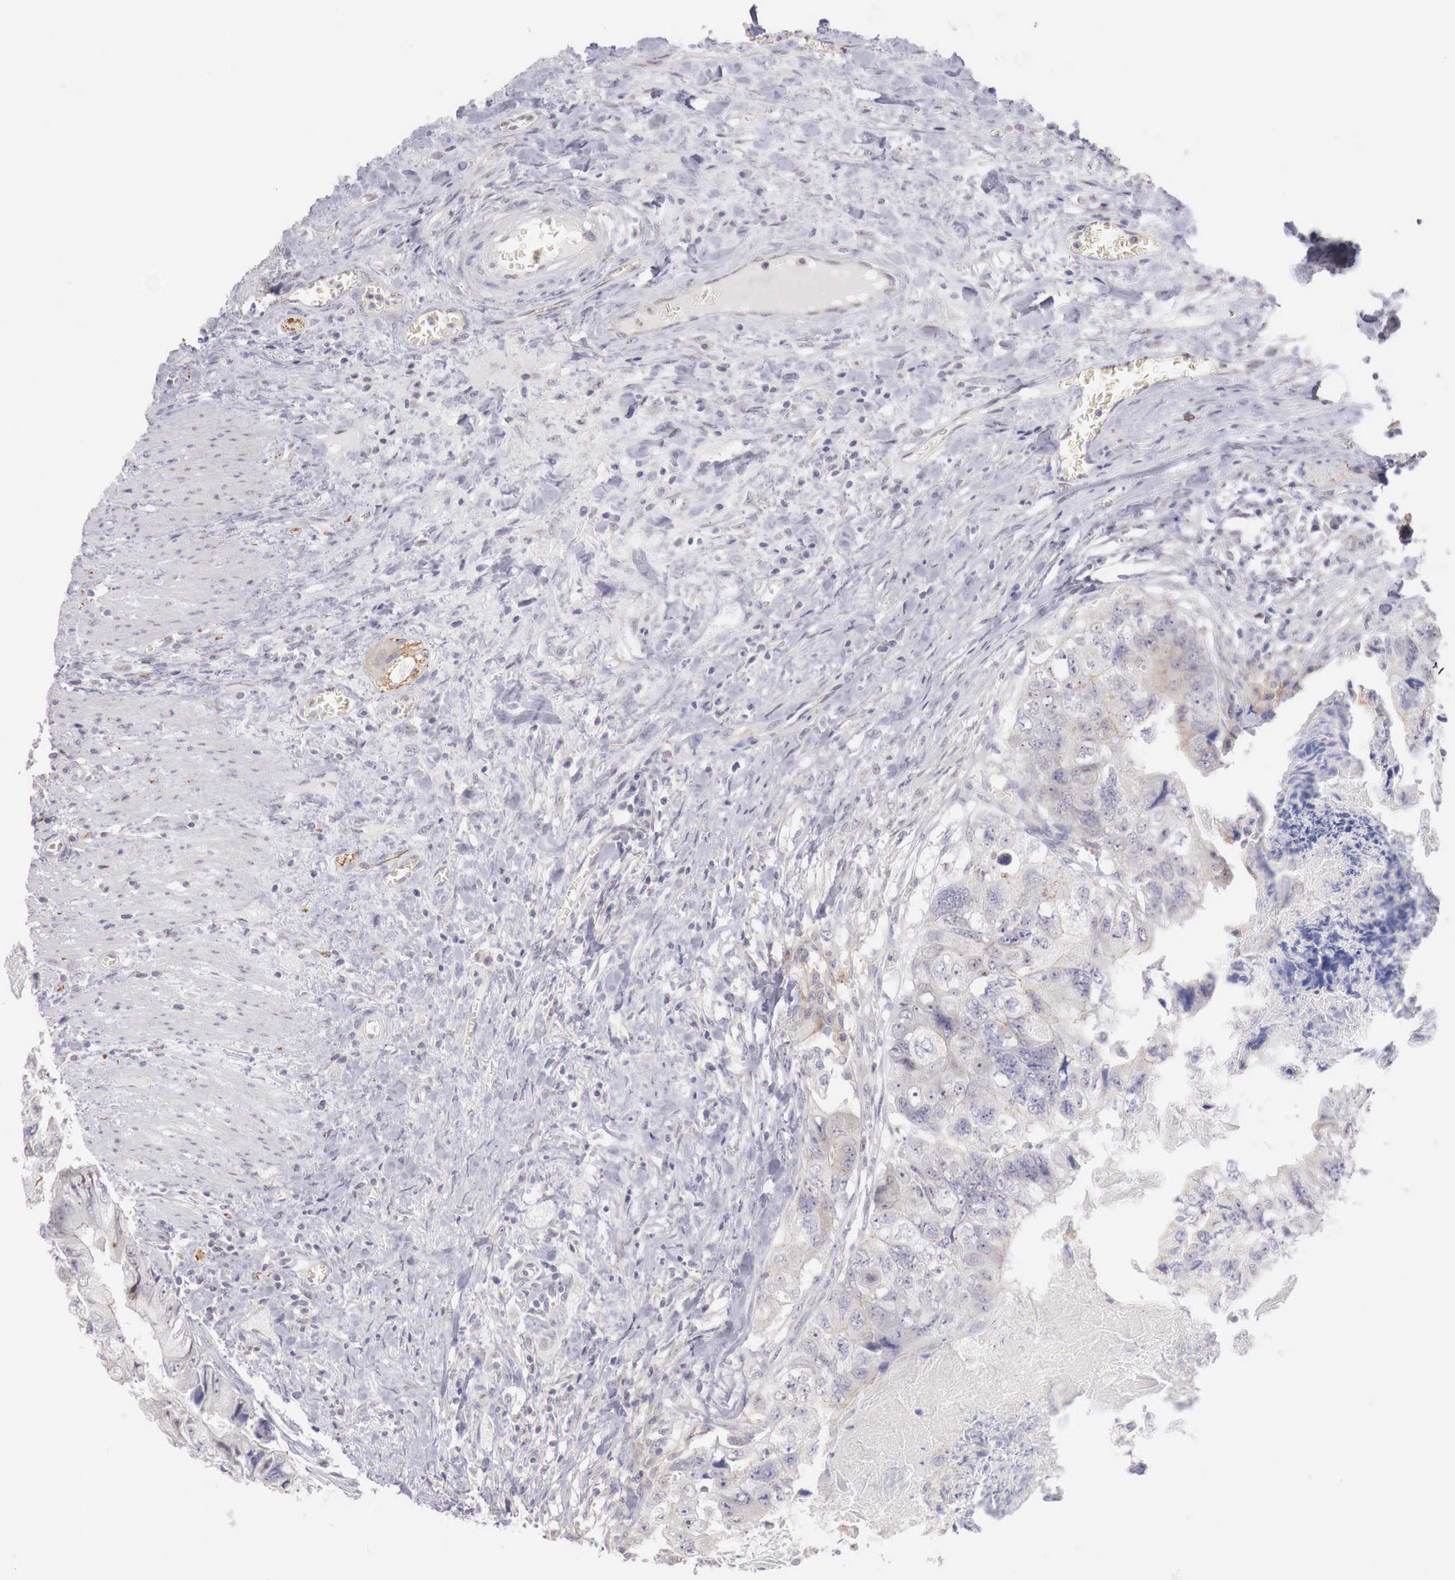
{"staining": {"intensity": "negative", "quantity": "none", "location": "none"}, "tissue": "colorectal cancer", "cell_type": "Tumor cells", "image_type": "cancer", "snomed": [{"axis": "morphology", "description": "Adenocarcinoma, NOS"}, {"axis": "topography", "description": "Rectum"}], "caption": "Immunohistochemistry (IHC) histopathology image of neoplastic tissue: colorectal adenocarcinoma stained with DAB exhibits no significant protein expression in tumor cells.", "gene": "TRIM13", "patient": {"sex": "female", "age": 82}}